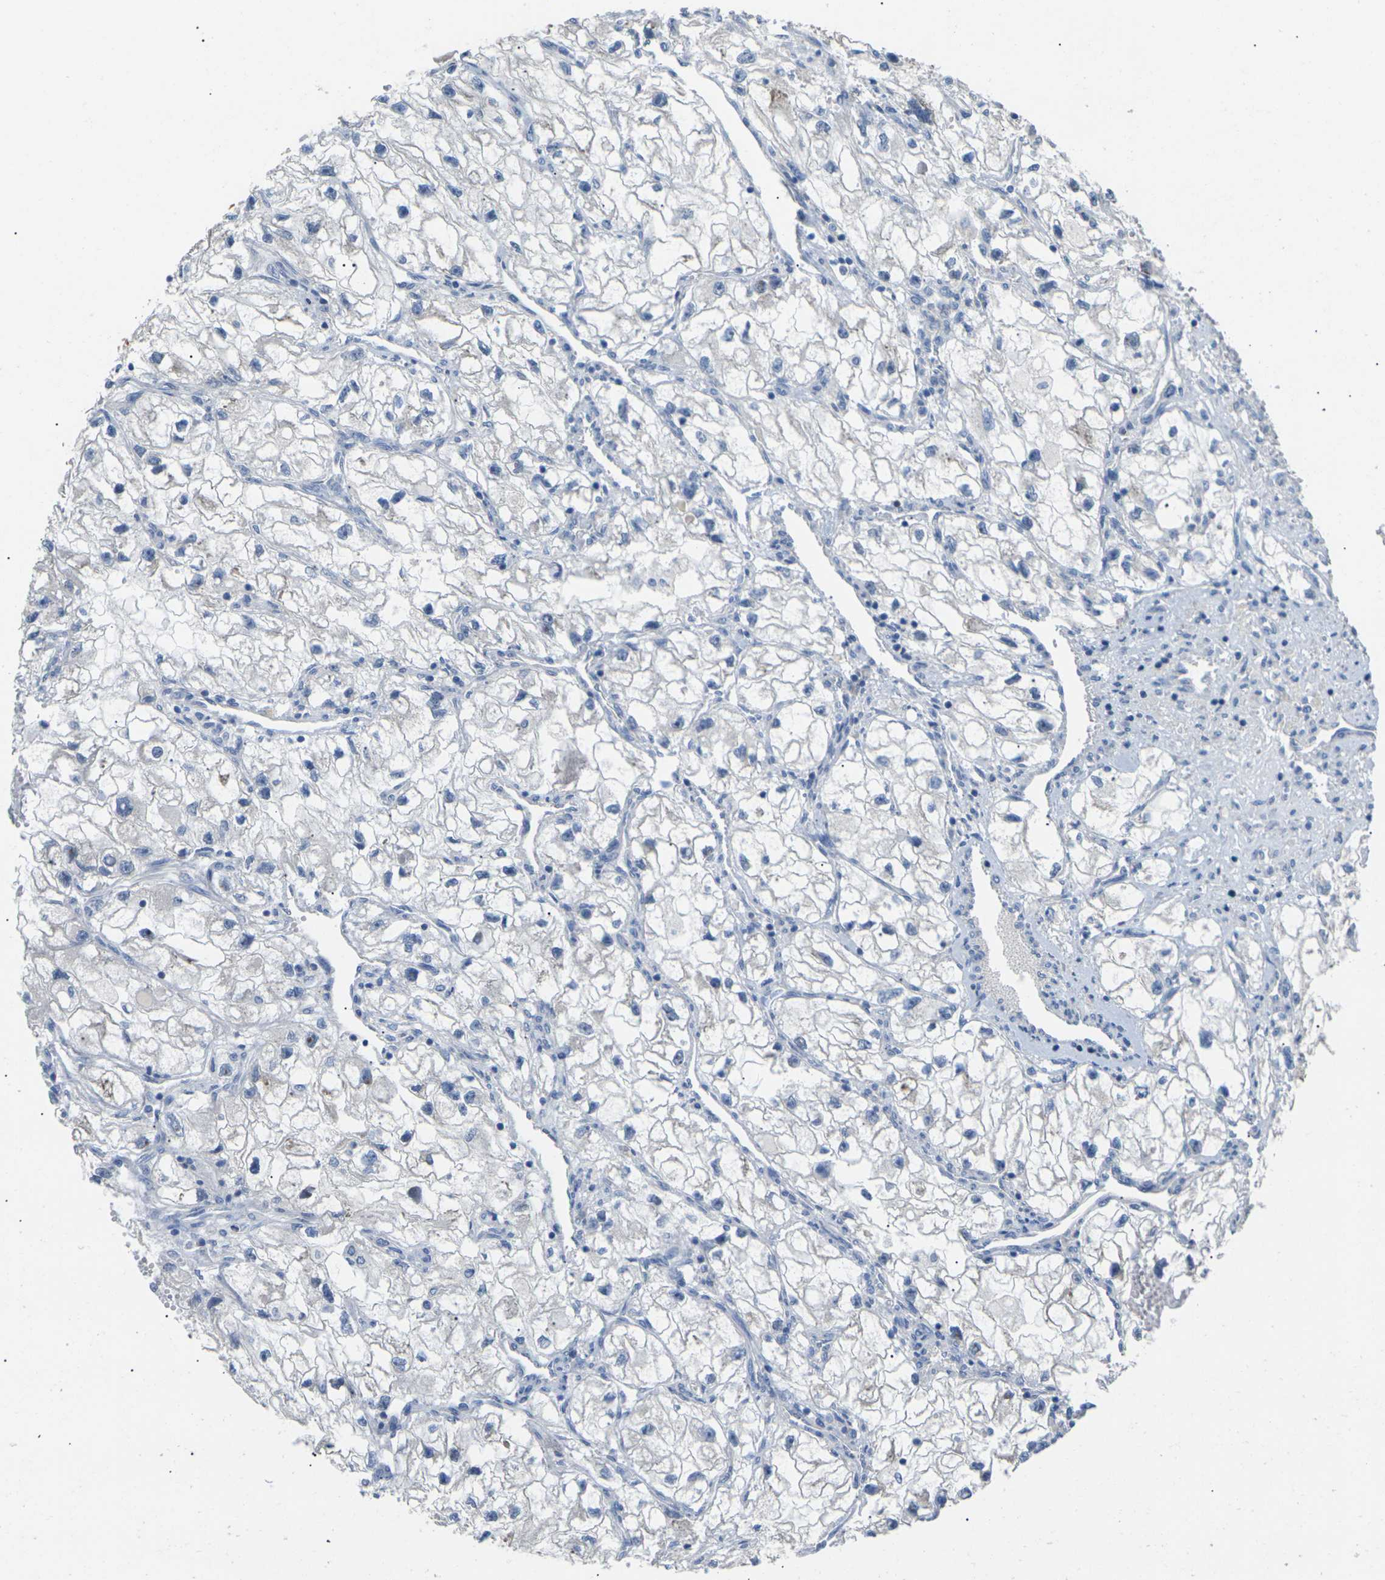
{"staining": {"intensity": "negative", "quantity": "none", "location": "none"}, "tissue": "renal cancer", "cell_type": "Tumor cells", "image_type": "cancer", "snomed": [{"axis": "morphology", "description": "Adenocarcinoma, NOS"}, {"axis": "topography", "description": "Kidney"}], "caption": "There is no significant staining in tumor cells of adenocarcinoma (renal). (DAB (3,3'-diaminobenzidine) IHC, high magnification).", "gene": "KLHDC8B", "patient": {"sex": "female", "age": 70}}